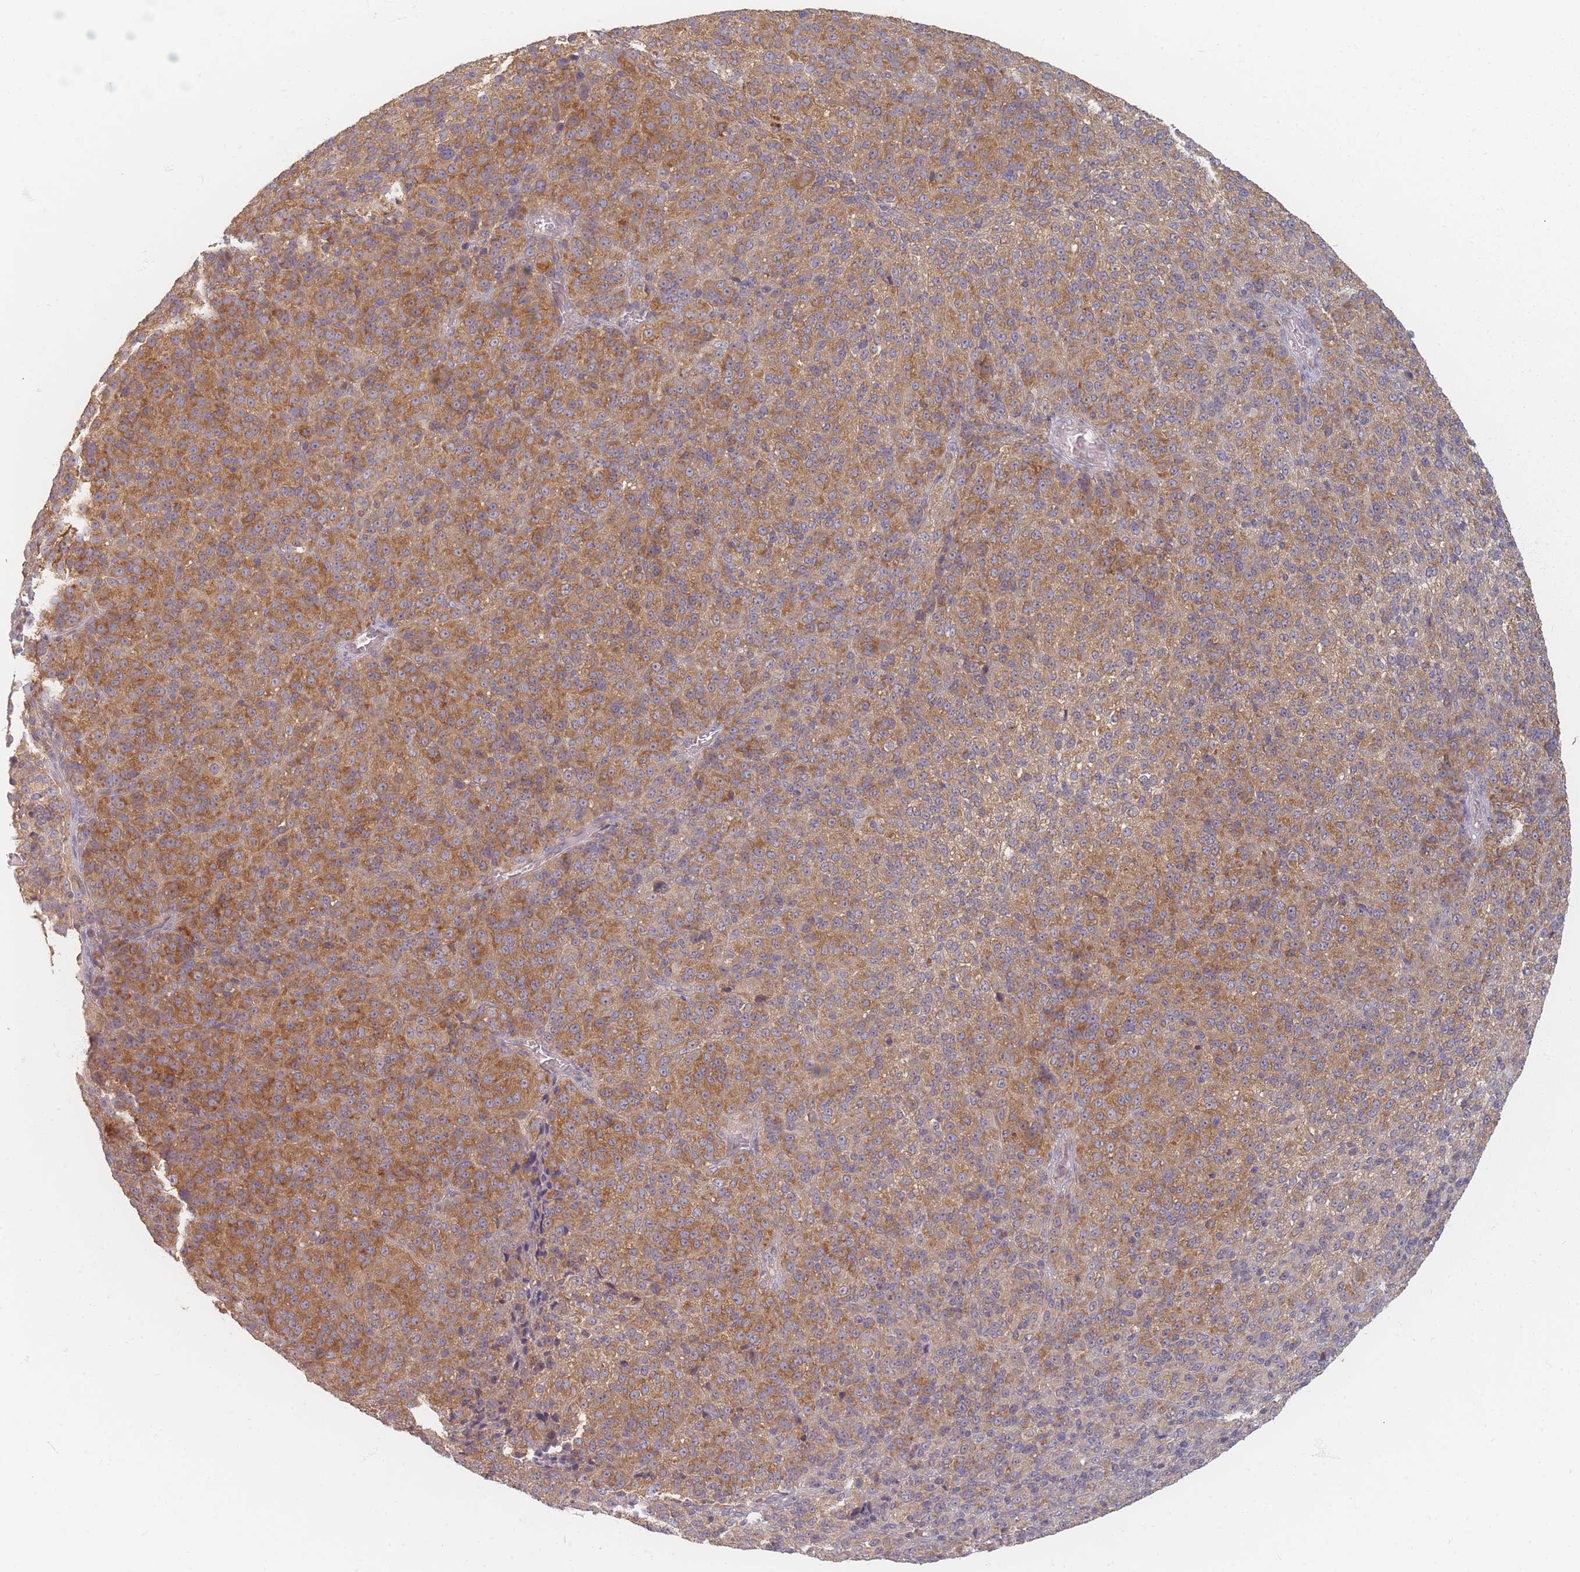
{"staining": {"intensity": "moderate", "quantity": ">75%", "location": "cytoplasmic/membranous"}, "tissue": "melanoma", "cell_type": "Tumor cells", "image_type": "cancer", "snomed": [{"axis": "morphology", "description": "Malignant melanoma, Metastatic site"}, {"axis": "topography", "description": "Brain"}], "caption": "This micrograph exhibits IHC staining of human melanoma, with medium moderate cytoplasmic/membranous staining in about >75% of tumor cells.", "gene": "SLC35F3", "patient": {"sex": "female", "age": 56}}